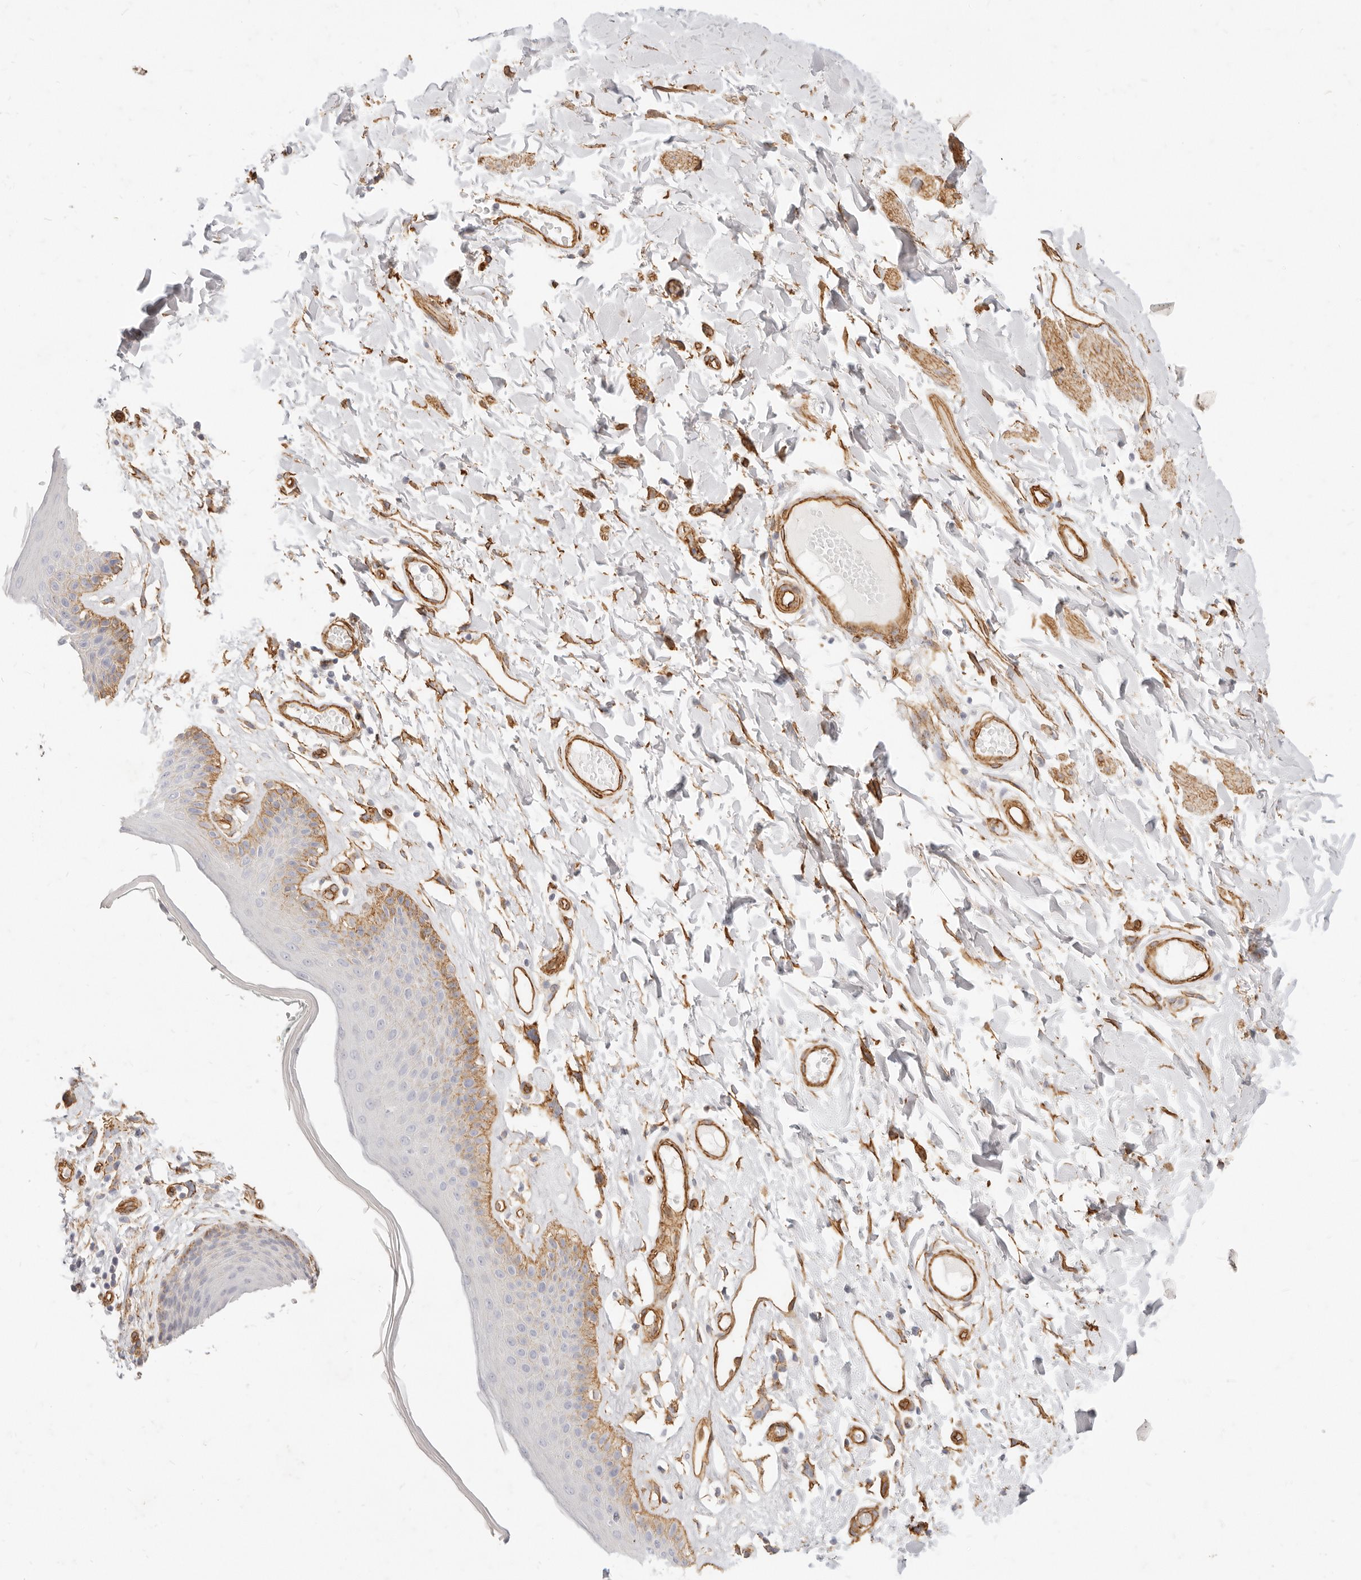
{"staining": {"intensity": "moderate", "quantity": "<25%", "location": "cytoplasmic/membranous"}, "tissue": "skin", "cell_type": "Epidermal cells", "image_type": "normal", "snomed": [{"axis": "morphology", "description": "Normal tissue, NOS"}, {"axis": "topography", "description": "Vulva"}], "caption": "A high-resolution histopathology image shows IHC staining of unremarkable skin, which shows moderate cytoplasmic/membranous expression in about <25% of epidermal cells.", "gene": "NUS1", "patient": {"sex": "female", "age": 73}}